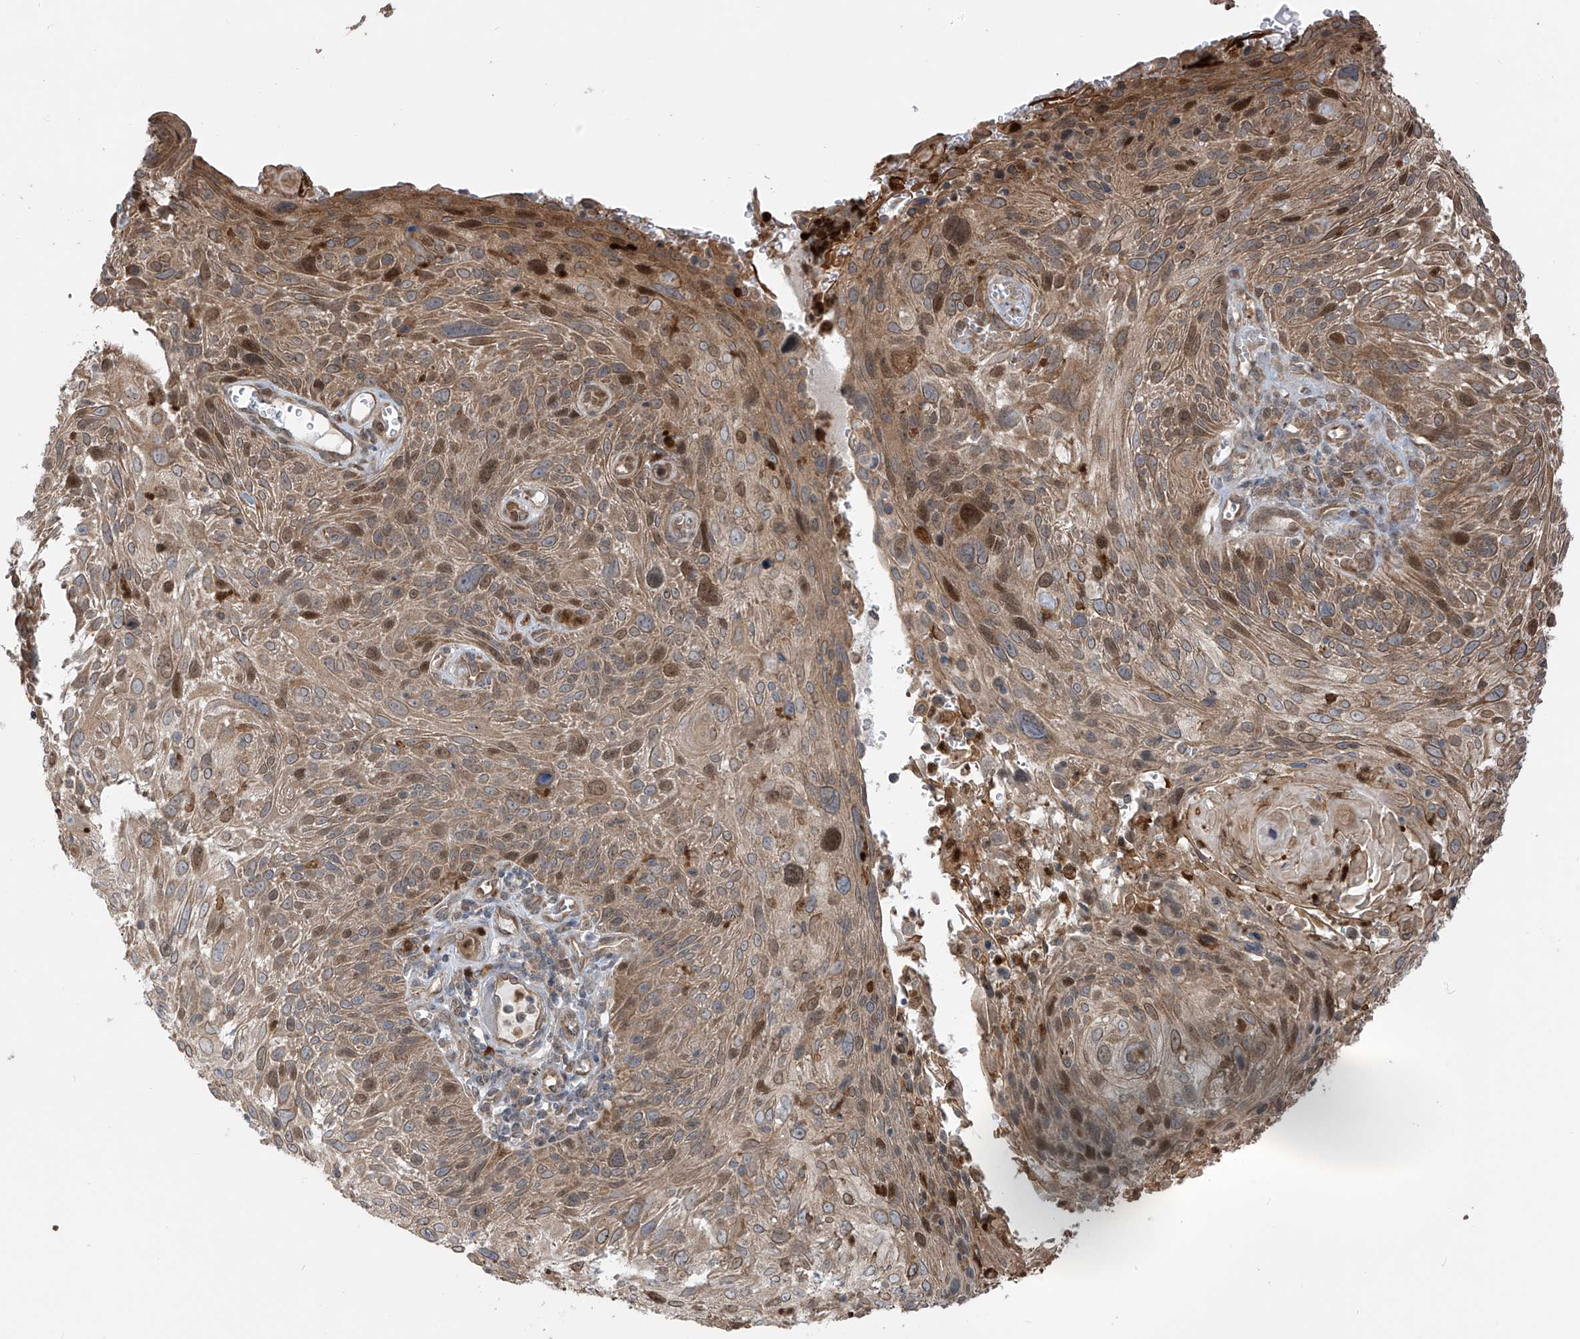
{"staining": {"intensity": "moderate", "quantity": "25%-75%", "location": "cytoplasmic/membranous,nuclear"}, "tissue": "cervical cancer", "cell_type": "Tumor cells", "image_type": "cancer", "snomed": [{"axis": "morphology", "description": "Squamous cell carcinoma, NOS"}, {"axis": "topography", "description": "Cervix"}], "caption": "A histopathology image of squamous cell carcinoma (cervical) stained for a protein shows moderate cytoplasmic/membranous and nuclear brown staining in tumor cells. (DAB IHC, brown staining for protein, blue staining for nuclei).", "gene": "PDE11A", "patient": {"sex": "female", "age": 51}}